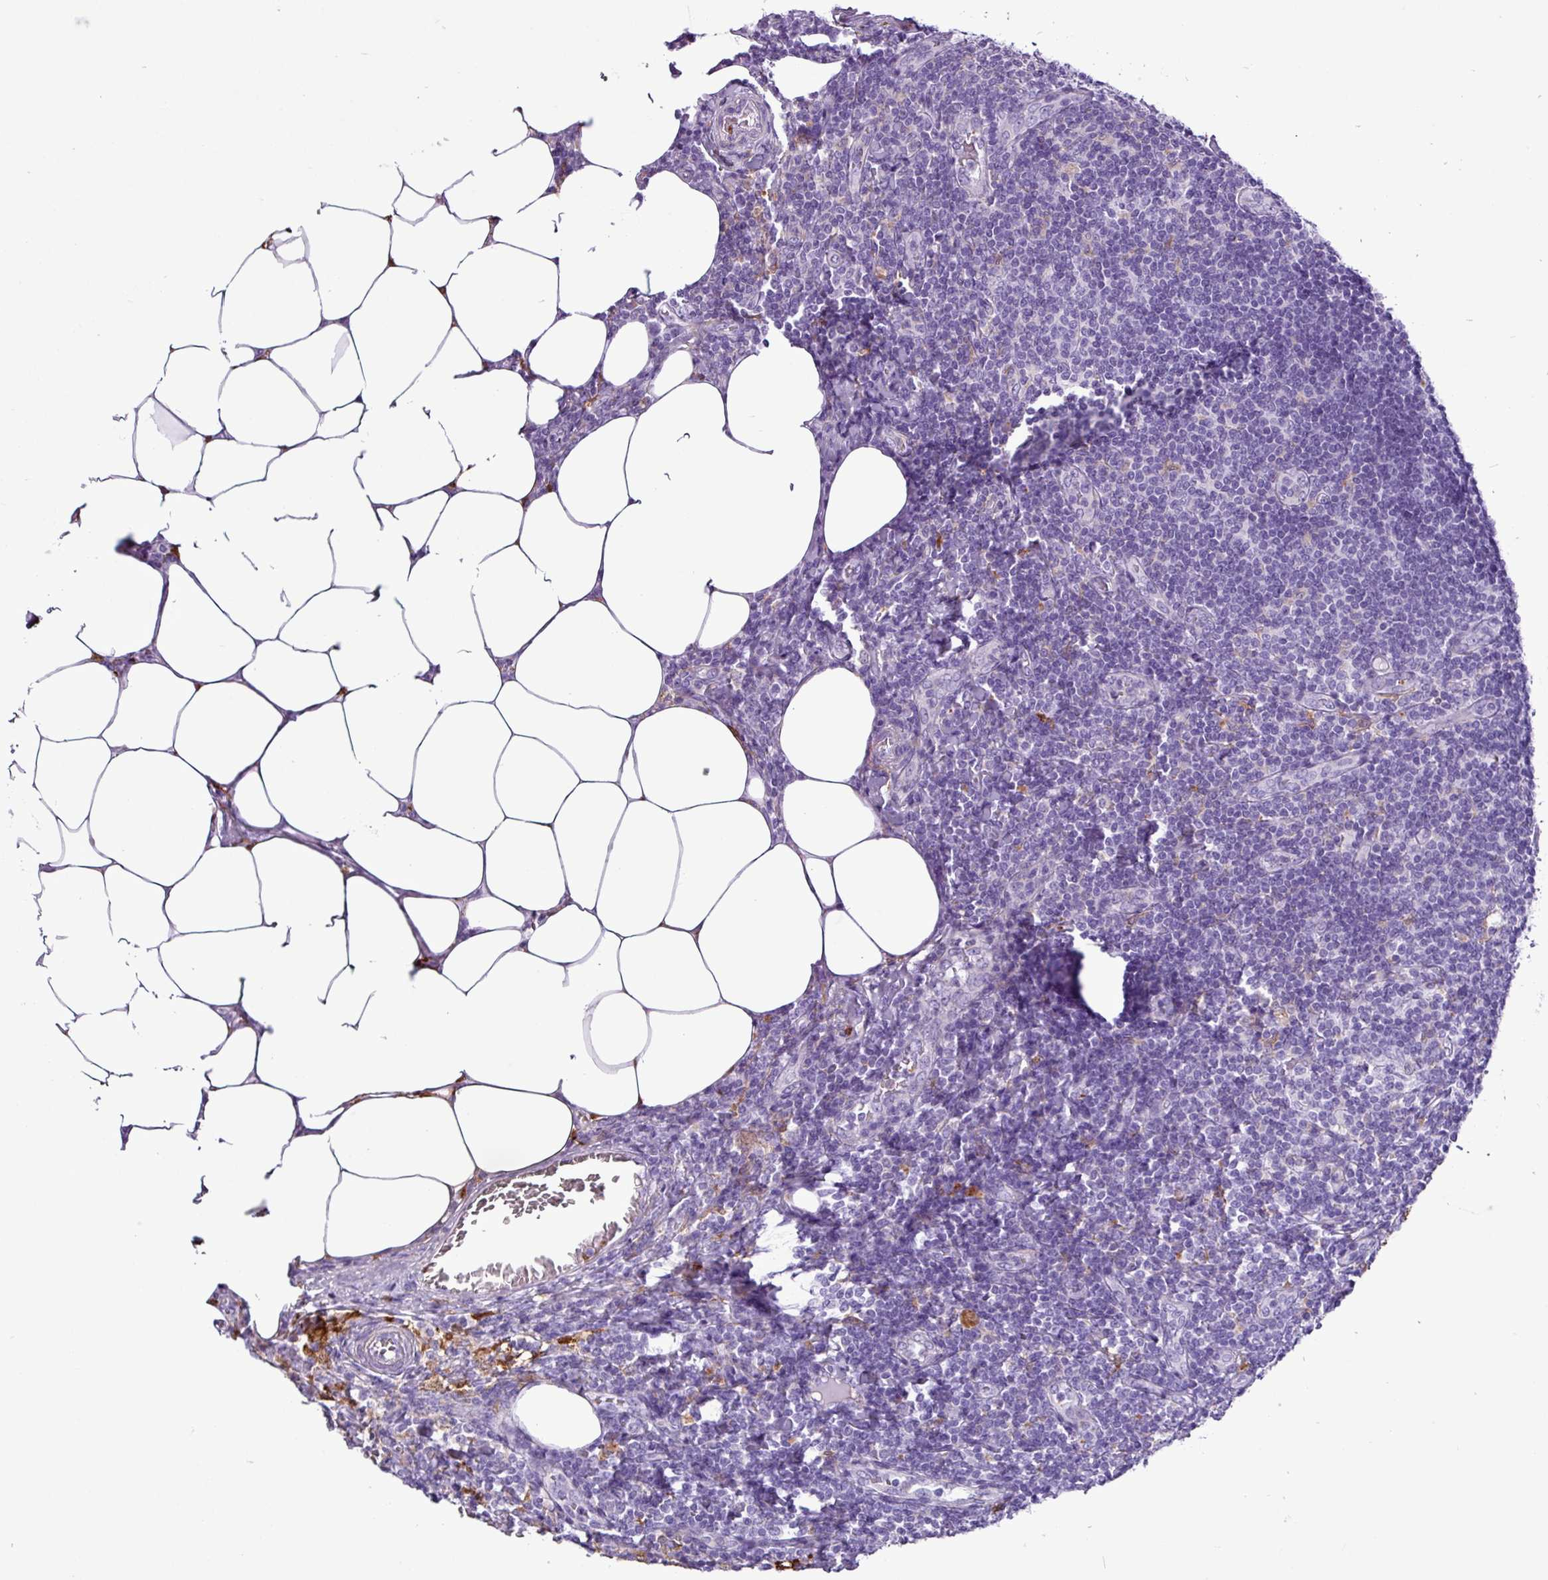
{"staining": {"intensity": "negative", "quantity": "none", "location": "none"}, "tissue": "lymph node", "cell_type": "Non-germinal center cells", "image_type": "normal", "snomed": [{"axis": "morphology", "description": "Normal tissue, NOS"}, {"axis": "topography", "description": "Lymph node"}], "caption": "High magnification brightfield microscopy of normal lymph node stained with DAB (3,3'-diaminobenzidine) (brown) and counterstained with hematoxylin (blue): non-germinal center cells show no significant expression. (DAB (3,3'-diaminobenzidine) IHC, high magnification).", "gene": "TMEM200C", "patient": {"sex": "female", "age": 59}}